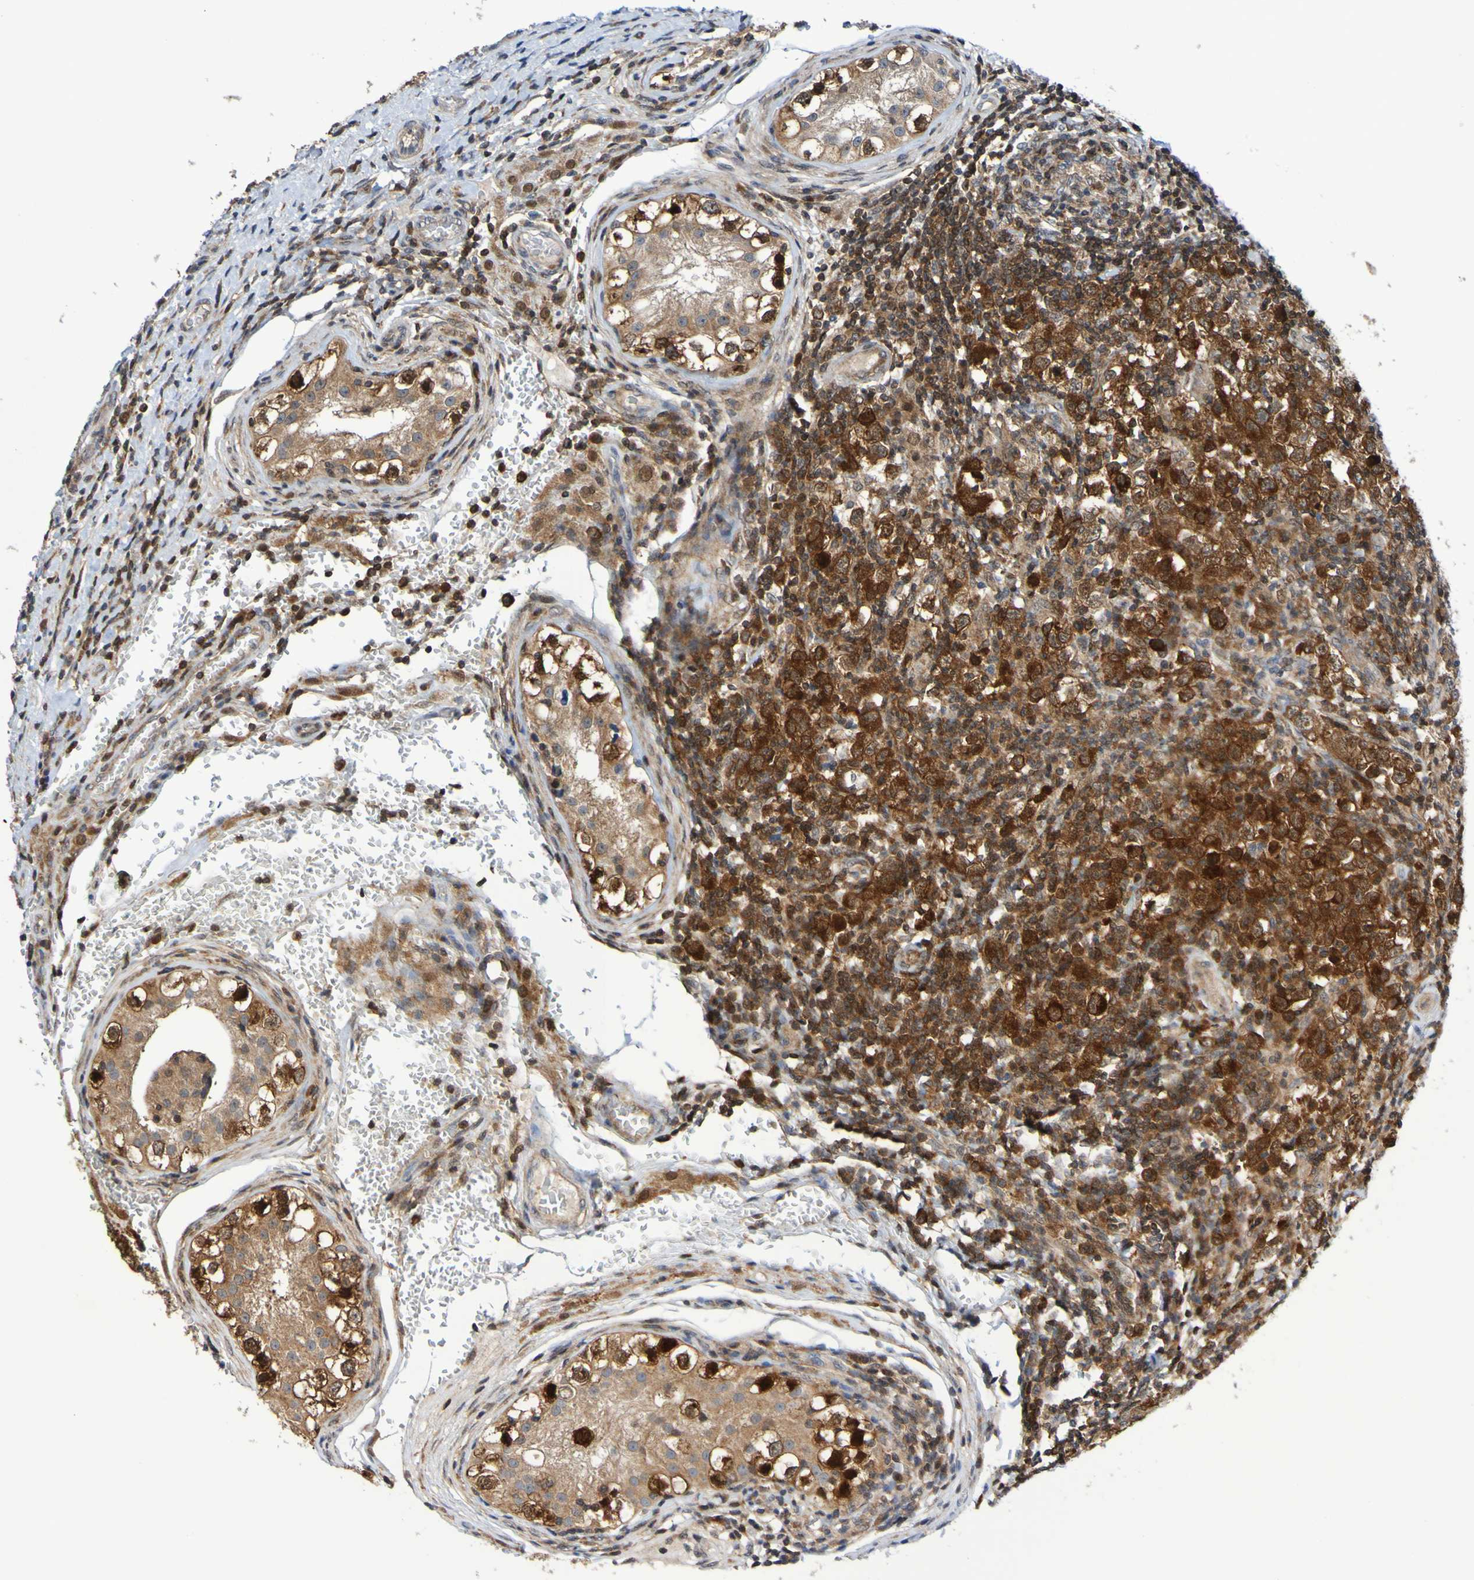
{"staining": {"intensity": "strong", "quantity": ">75%", "location": "cytoplasmic/membranous"}, "tissue": "testis cancer", "cell_type": "Tumor cells", "image_type": "cancer", "snomed": [{"axis": "morphology", "description": "Carcinoma, Embryonal, NOS"}, {"axis": "topography", "description": "Testis"}], "caption": "Testis cancer stained for a protein demonstrates strong cytoplasmic/membranous positivity in tumor cells.", "gene": "ATIC", "patient": {"sex": "male", "age": 21}}